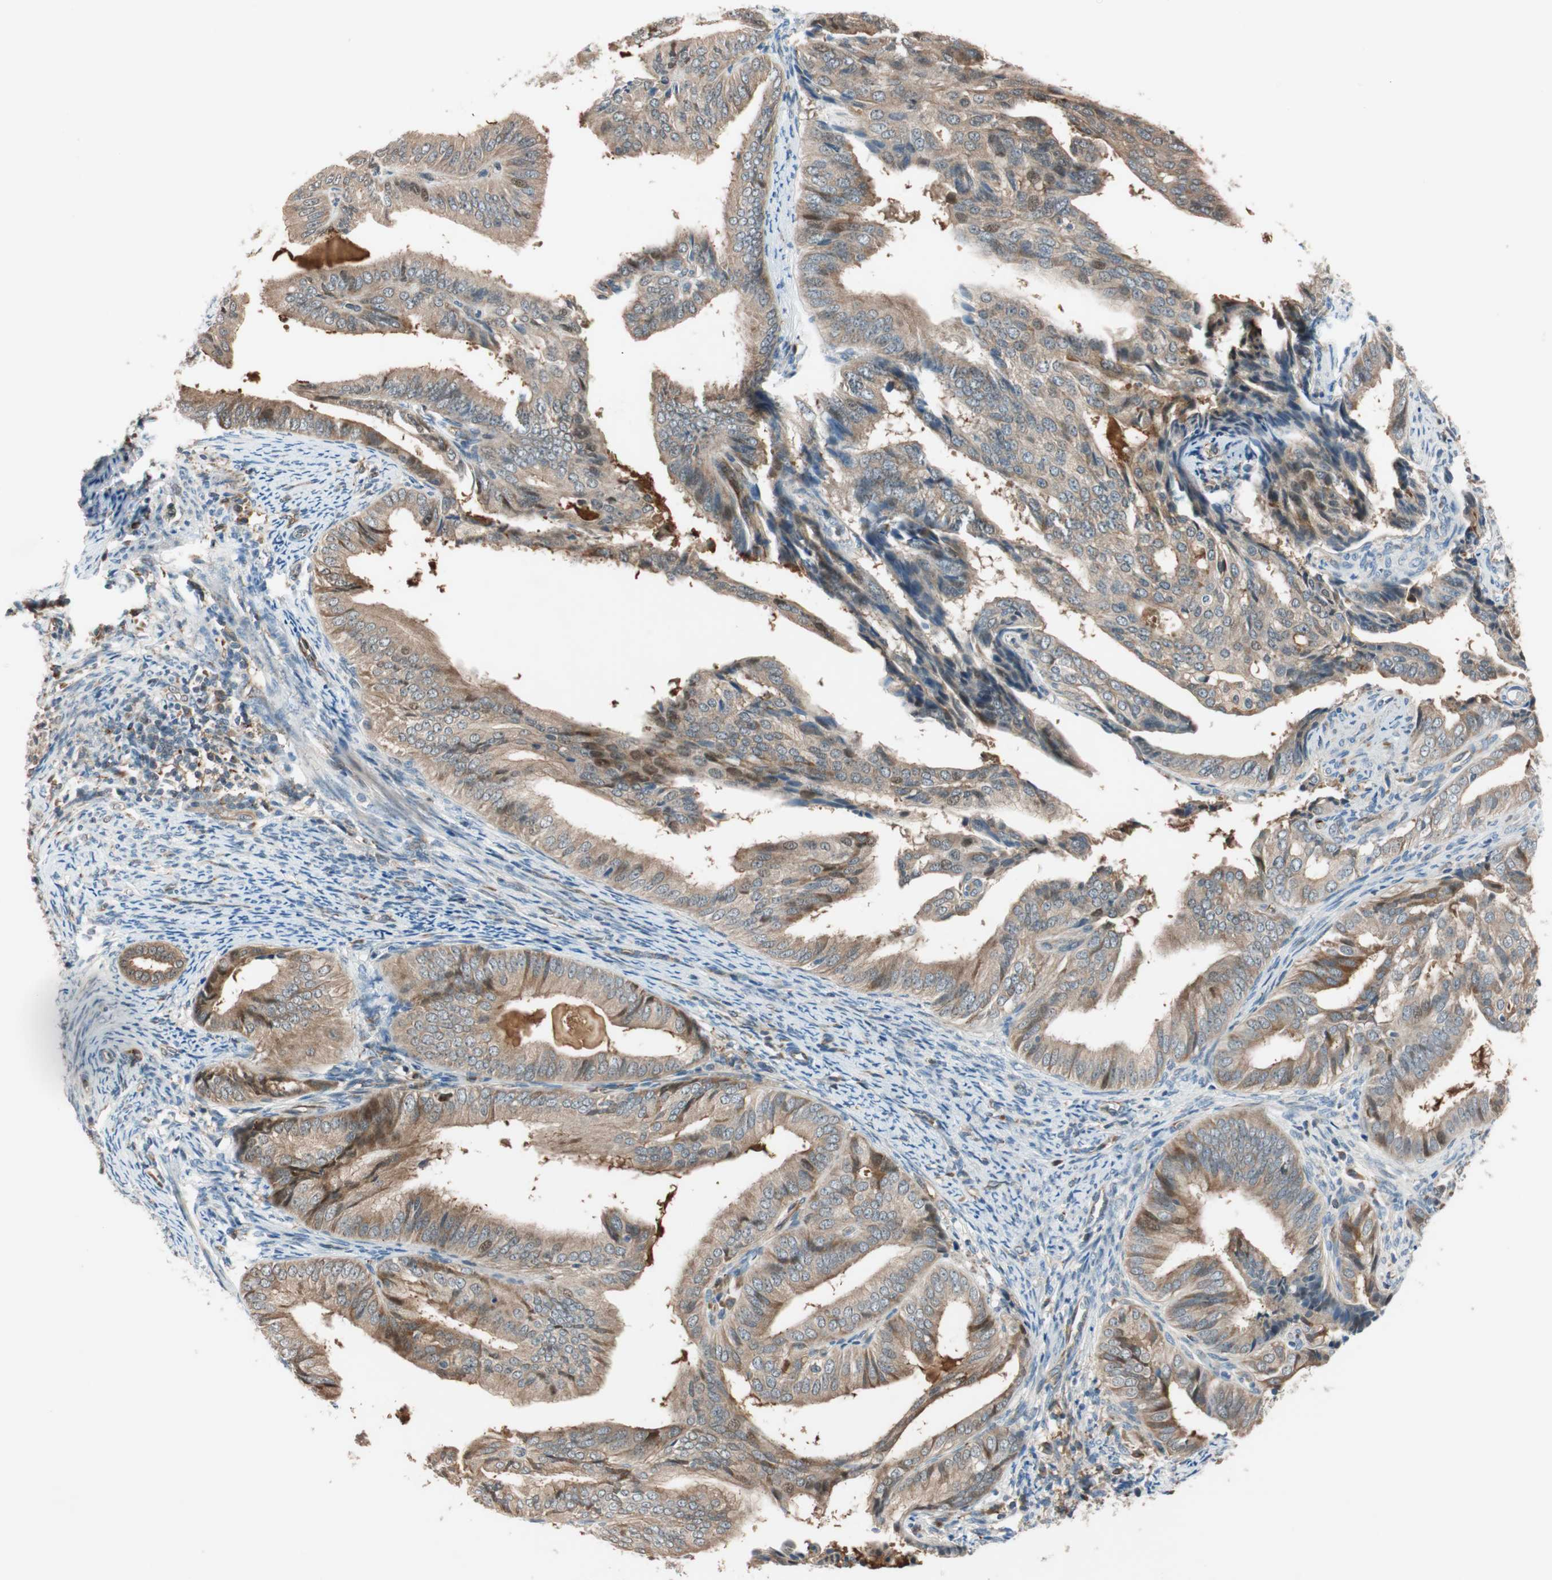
{"staining": {"intensity": "moderate", "quantity": ">75%", "location": "cytoplasmic/membranous"}, "tissue": "endometrial cancer", "cell_type": "Tumor cells", "image_type": "cancer", "snomed": [{"axis": "morphology", "description": "Adenocarcinoma, NOS"}, {"axis": "topography", "description": "Endometrium"}], "caption": "Immunohistochemistry (IHC) of endometrial cancer reveals medium levels of moderate cytoplasmic/membranous positivity in about >75% of tumor cells.", "gene": "PIK3R3", "patient": {"sex": "female", "age": 58}}